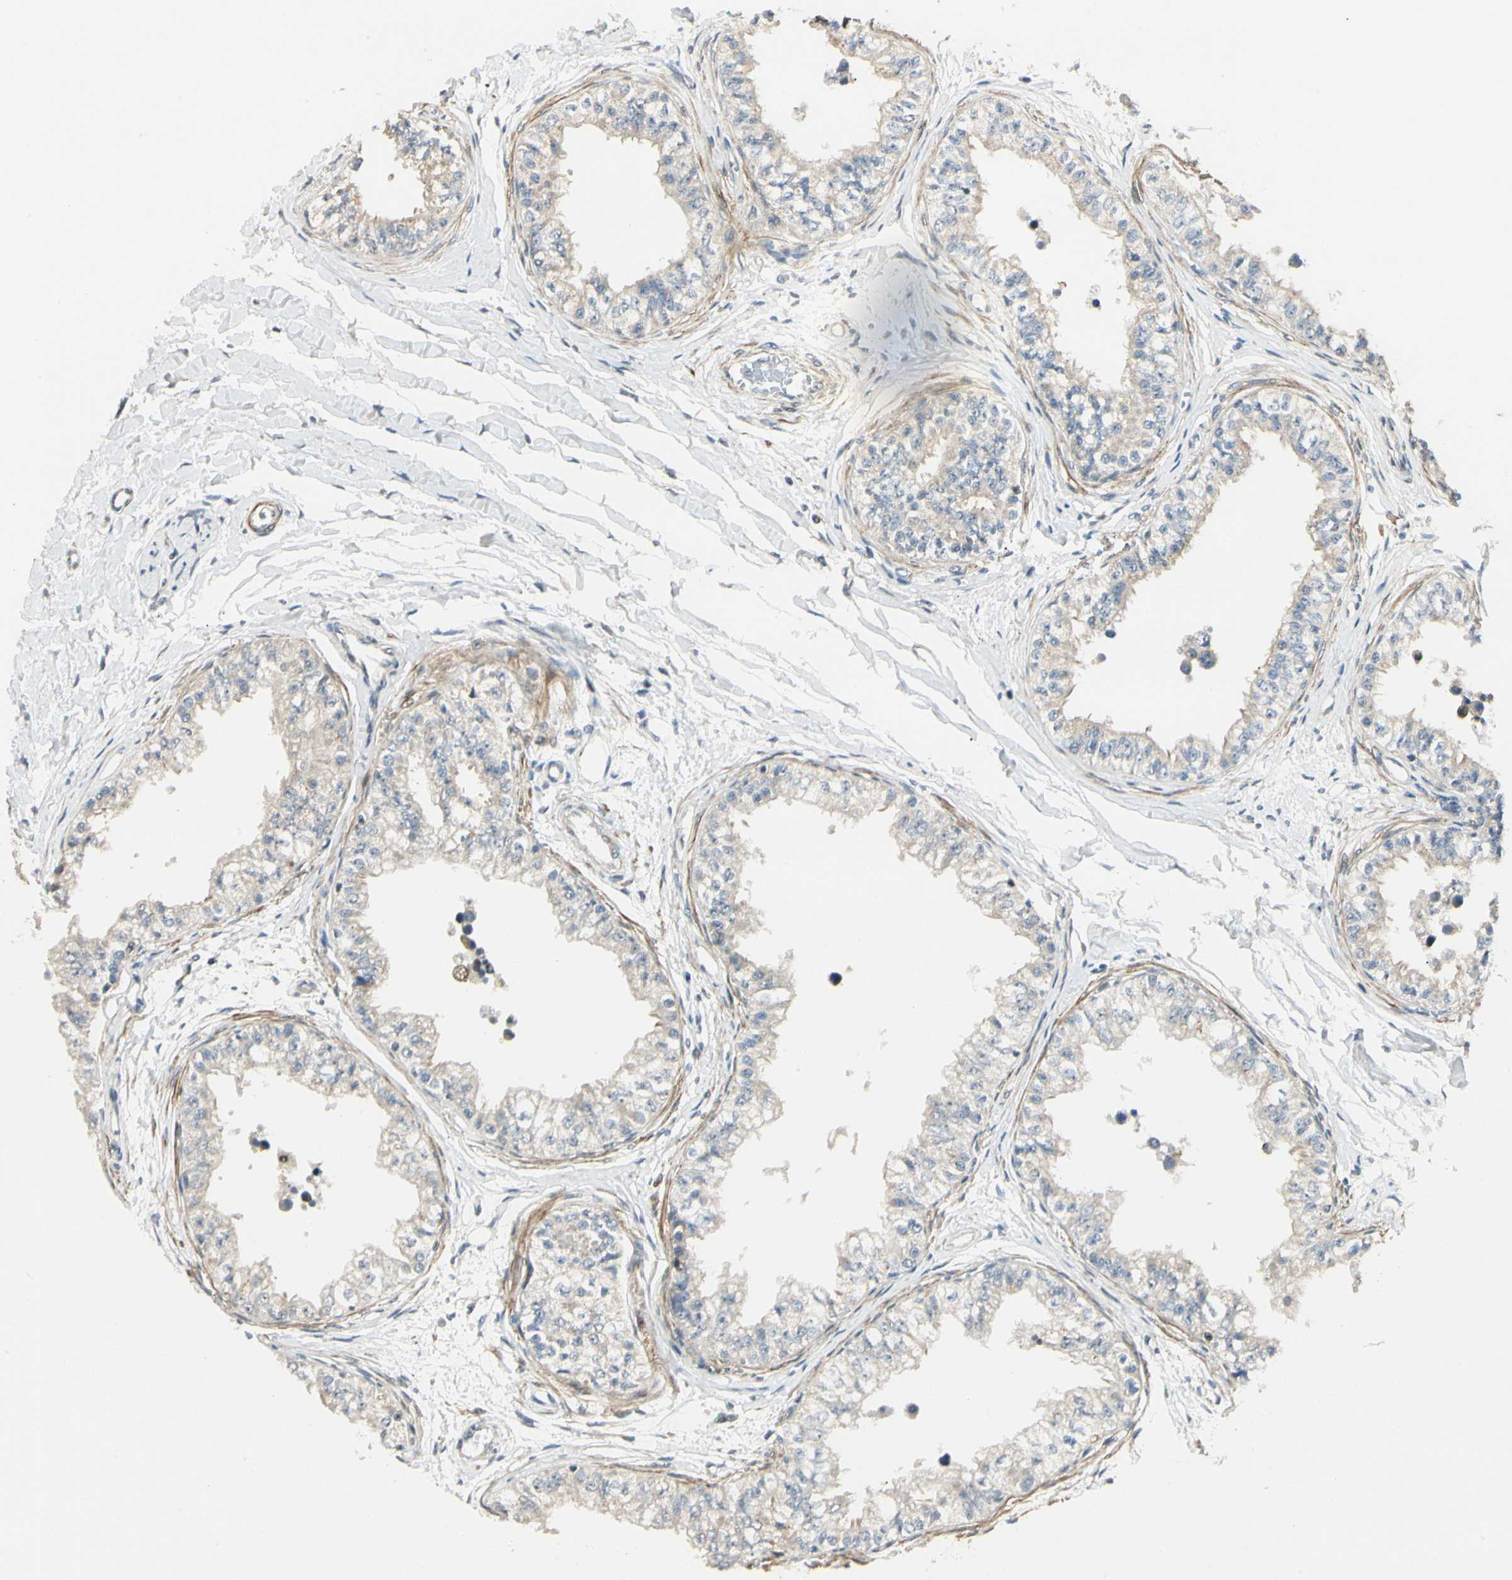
{"staining": {"intensity": "weak", "quantity": "<25%", "location": "nuclear"}, "tissue": "epididymis", "cell_type": "Glandular cells", "image_type": "normal", "snomed": [{"axis": "morphology", "description": "Normal tissue, NOS"}, {"axis": "morphology", "description": "Adenocarcinoma, metastatic, NOS"}, {"axis": "topography", "description": "Testis"}, {"axis": "topography", "description": "Epididymis"}], "caption": "Immunohistochemical staining of unremarkable epididymis reveals no significant staining in glandular cells.", "gene": "P4HA3", "patient": {"sex": "male", "age": 26}}